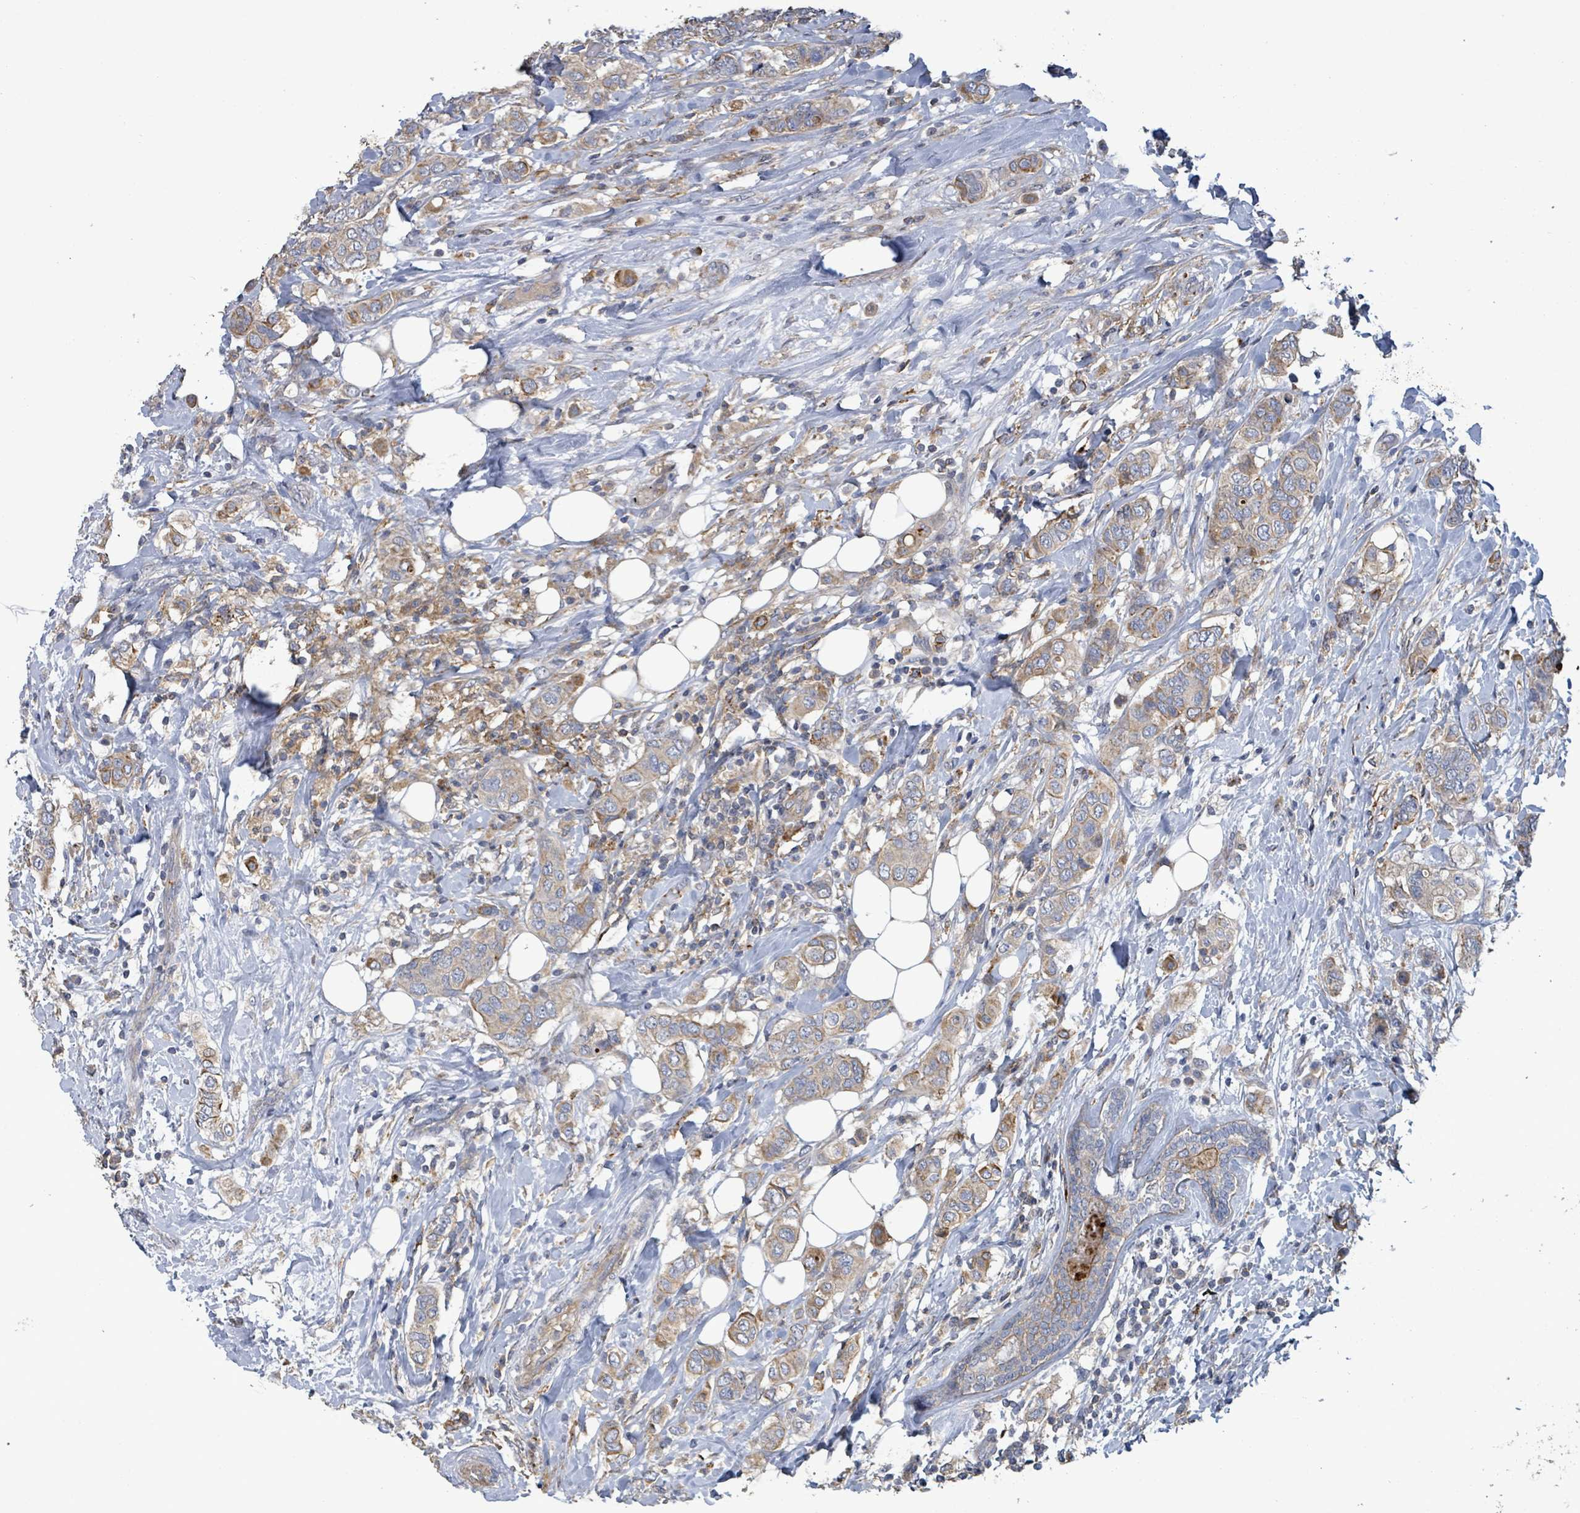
{"staining": {"intensity": "moderate", "quantity": "25%-75%", "location": "cytoplasmic/membranous"}, "tissue": "breast cancer", "cell_type": "Tumor cells", "image_type": "cancer", "snomed": [{"axis": "morphology", "description": "Lobular carcinoma"}, {"axis": "topography", "description": "Breast"}], "caption": "Immunohistochemical staining of human breast cancer (lobular carcinoma) demonstrates medium levels of moderate cytoplasmic/membranous protein positivity in about 25%-75% of tumor cells. (DAB IHC with brightfield microscopy, high magnification).", "gene": "PLAAT1", "patient": {"sex": "female", "age": 51}}